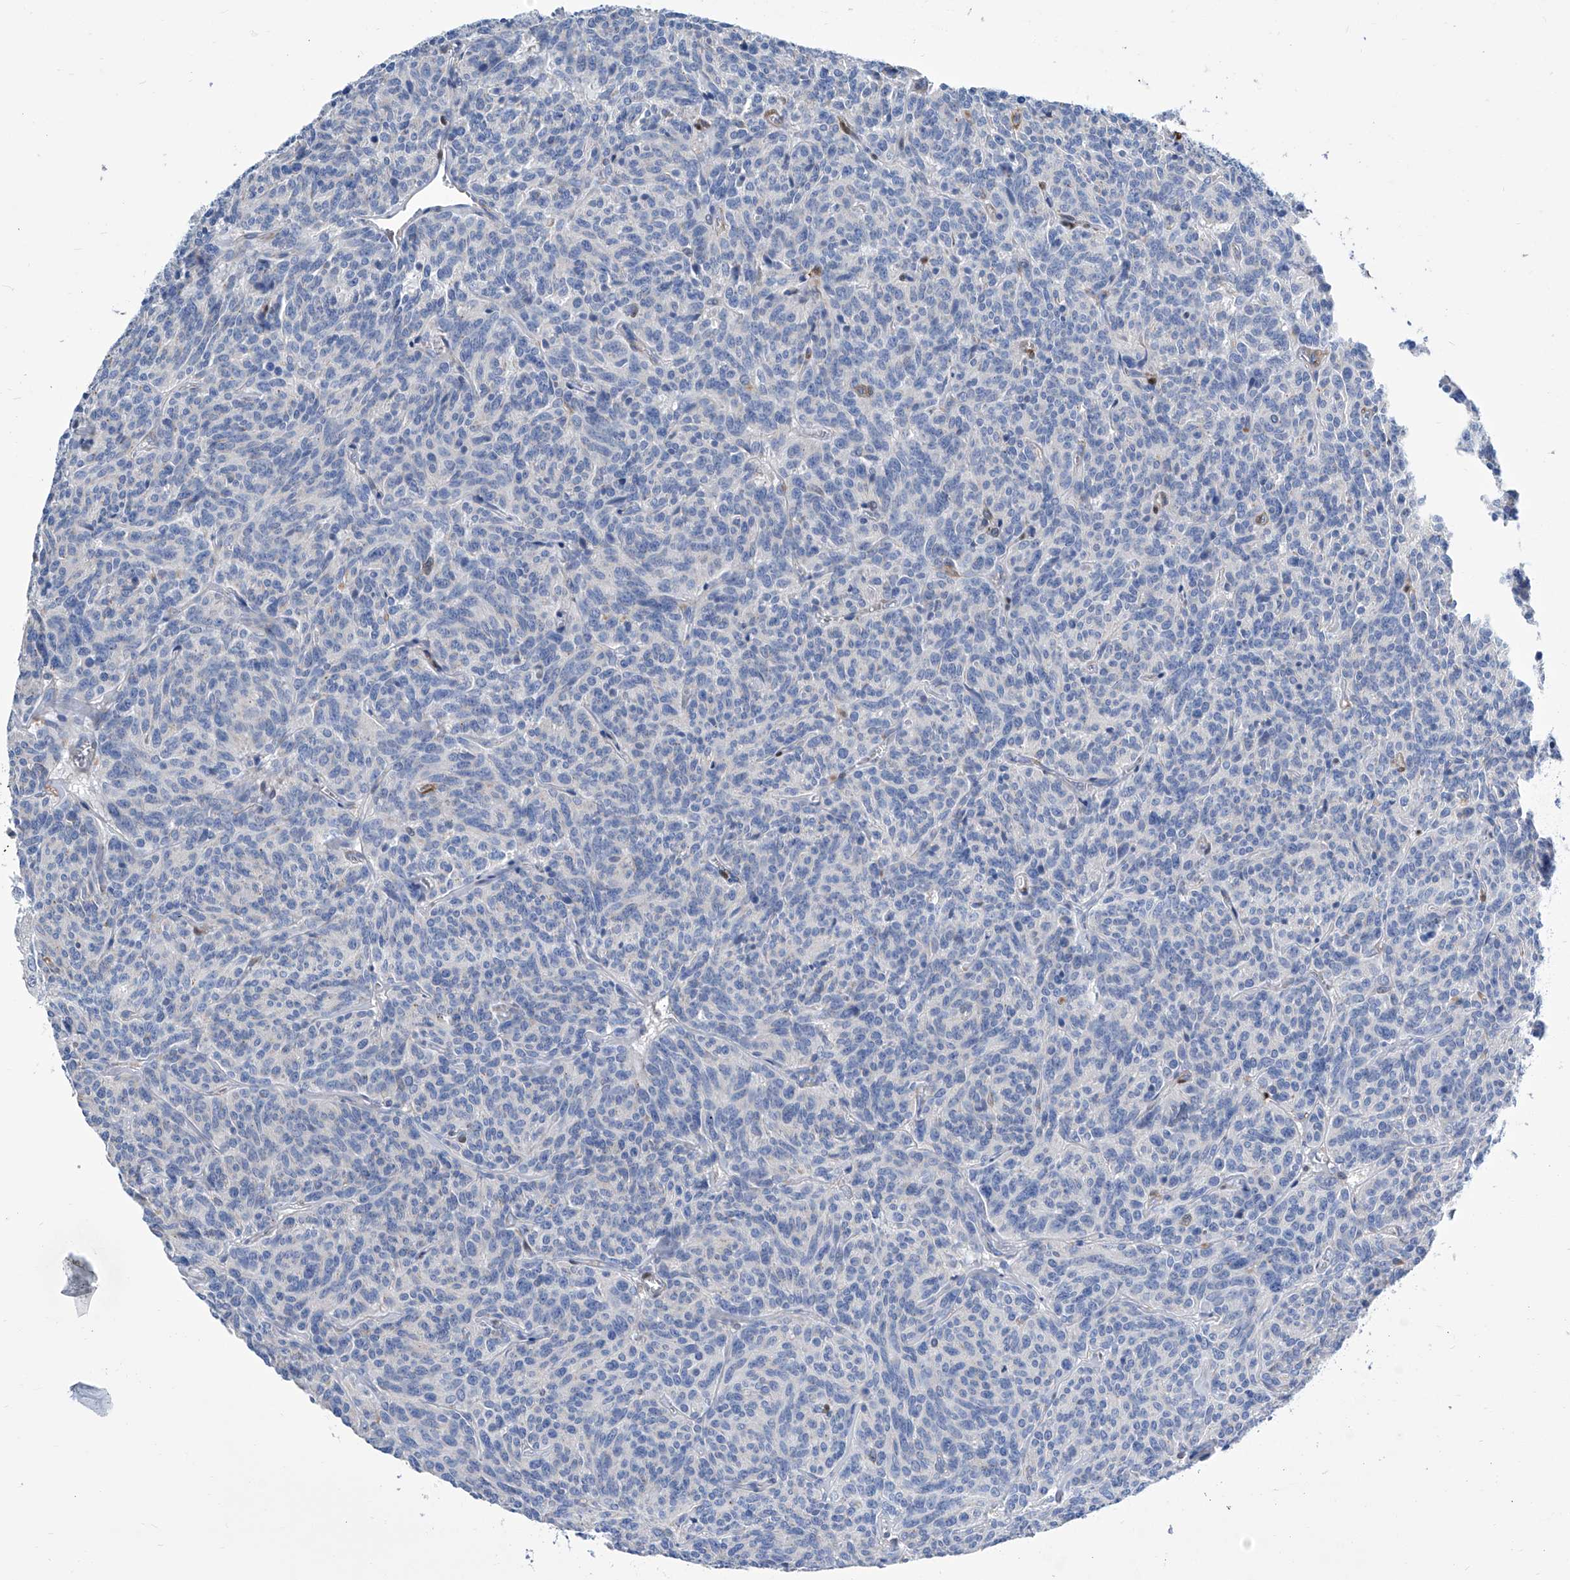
{"staining": {"intensity": "negative", "quantity": "none", "location": "none"}, "tissue": "carcinoid", "cell_type": "Tumor cells", "image_type": "cancer", "snomed": [{"axis": "morphology", "description": "Carcinoid, malignant, NOS"}, {"axis": "topography", "description": "Lung"}], "caption": "Photomicrograph shows no significant protein positivity in tumor cells of carcinoid.", "gene": "IMPA2", "patient": {"sex": "female", "age": 46}}